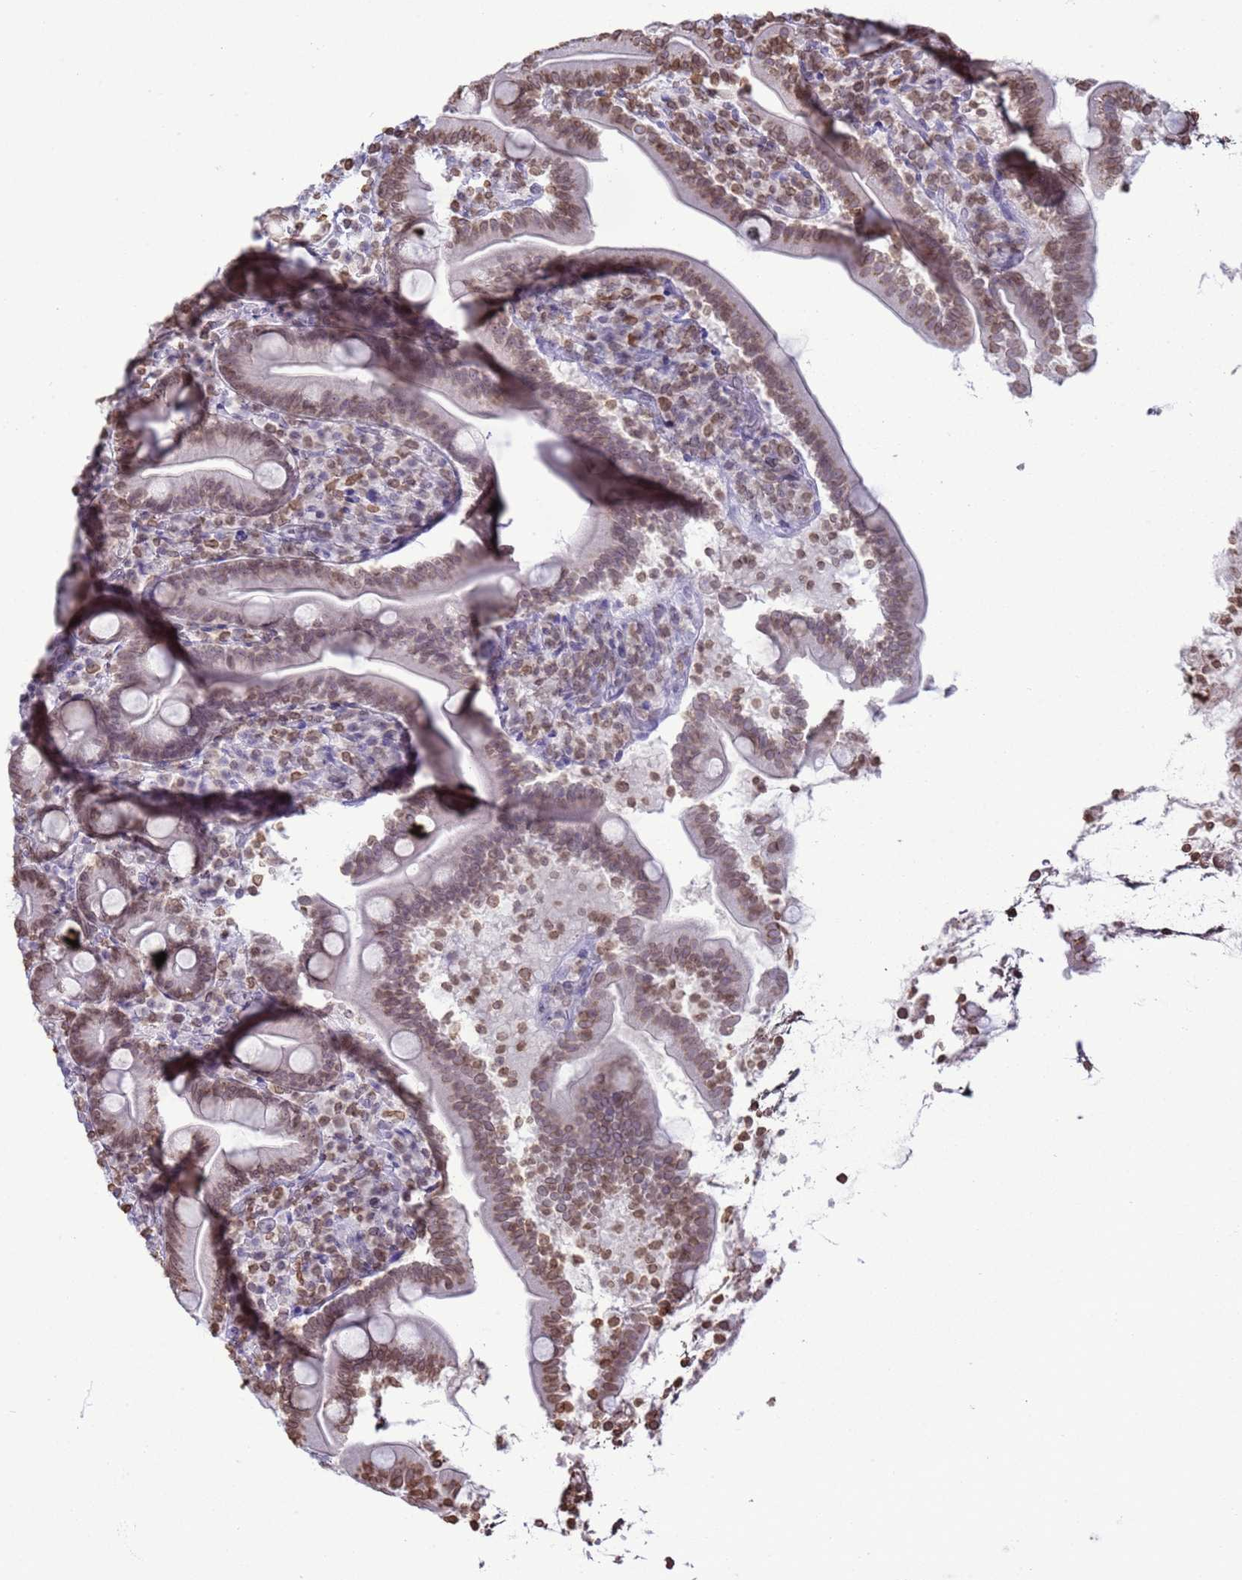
{"staining": {"intensity": "moderate", "quantity": "25%-75%", "location": "cytoplasmic/membranous,nuclear"}, "tissue": "duodenum", "cell_type": "Glandular cells", "image_type": "normal", "snomed": [{"axis": "morphology", "description": "Normal tissue, NOS"}, {"axis": "topography", "description": "Duodenum"}], "caption": "A high-resolution micrograph shows immunohistochemistry staining of unremarkable duodenum, which reveals moderate cytoplasmic/membranous,nuclear positivity in about 25%-75% of glandular cells. (DAB IHC, brown staining for protein, blue staining for nuclei).", "gene": "DHX37", "patient": {"sex": "male", "age": 35}}